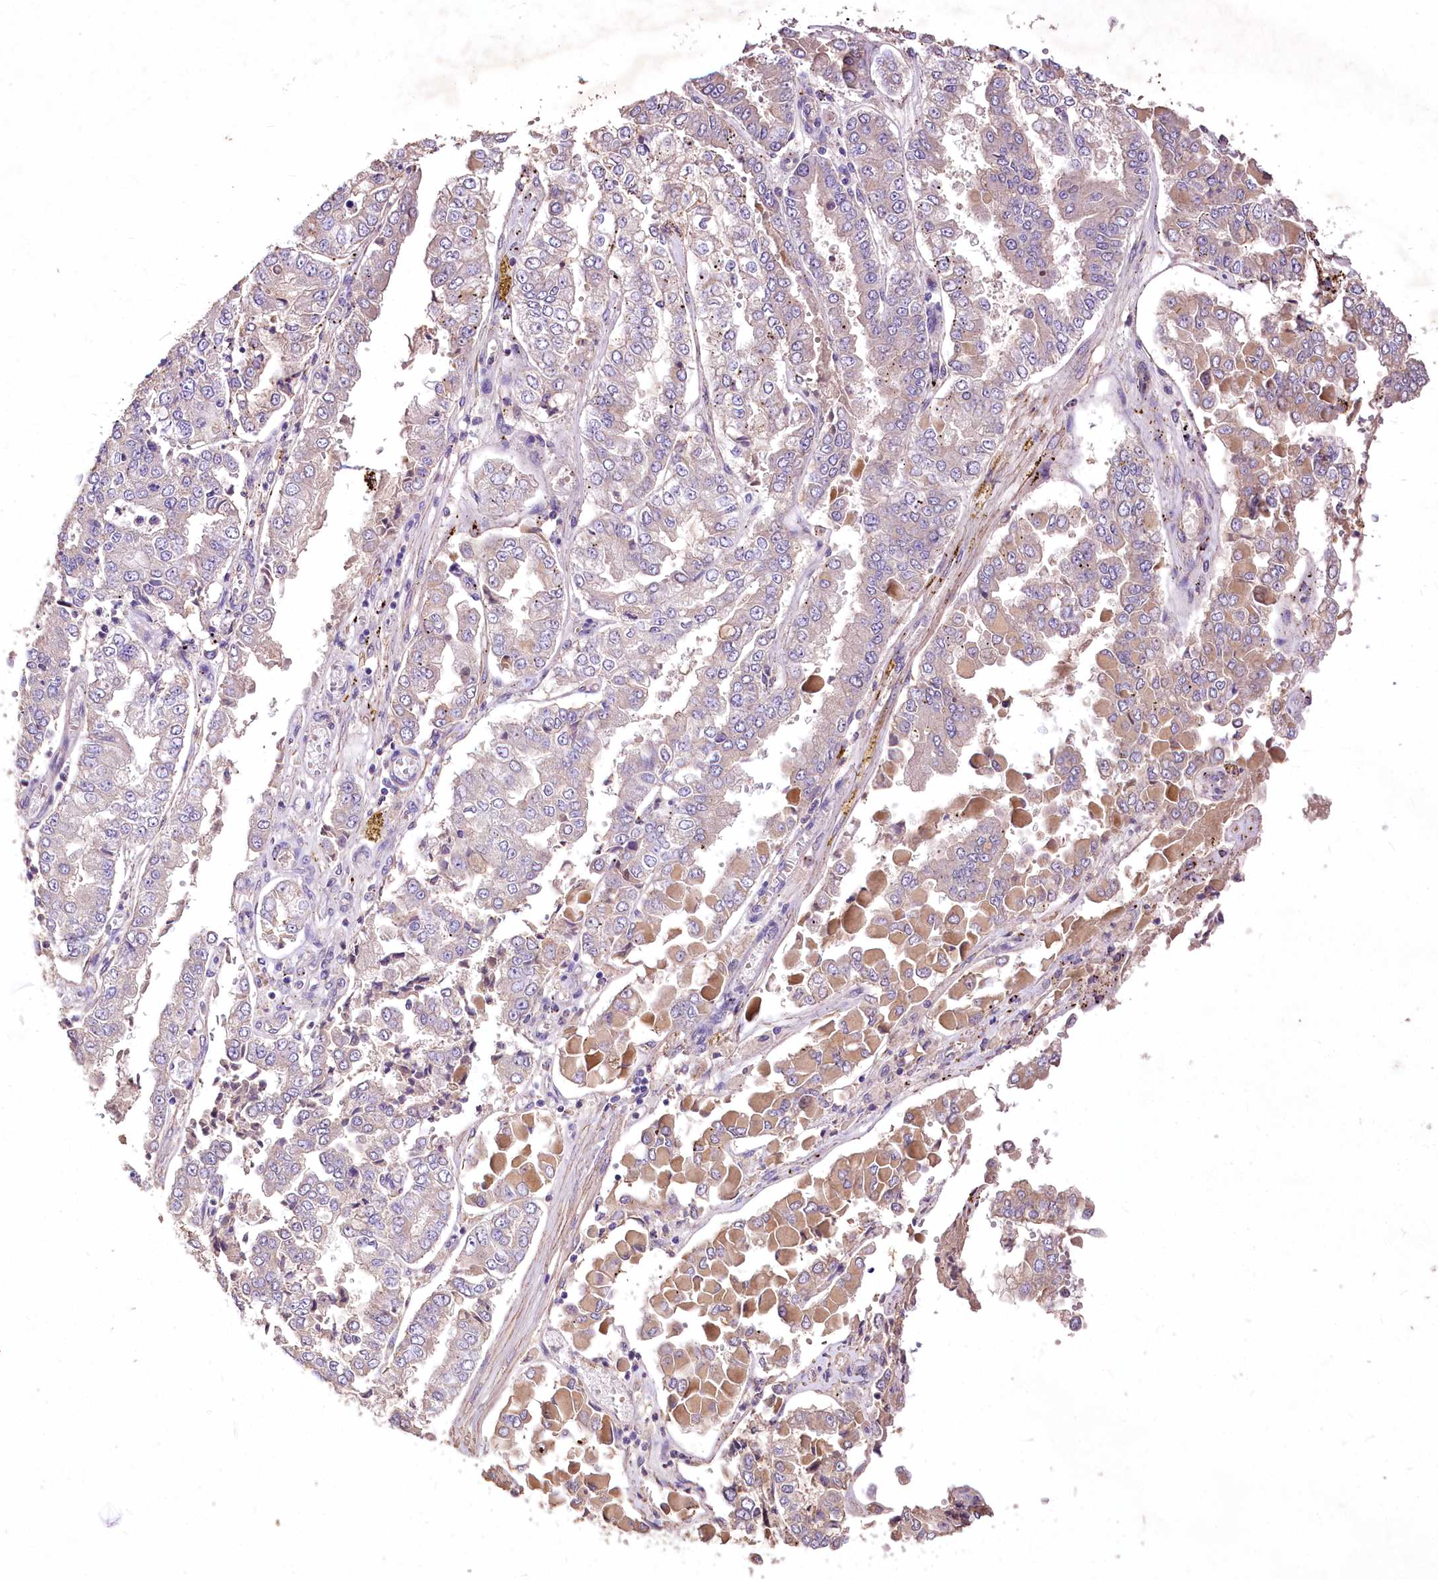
{"staining": {"intensity": "weak", "quantity": "<25%", "location": "cytoplasmic/membranous"}, "tissue": "stomach cancer", "cell_type": "Tumor cells", "image_type": "cancer", "snomed": [{"axis": "morphology", "description": "Adenocarcinoma, NOS"}, {"axis": "topography", "description": "Stomach"}], "caption": "Stomach adenocarcinoma was stained to show a protein in brown. There is no significant staining in tumor cells.", "gene": "PCYOX1L", "patient": {"sex": "male", "age": 76}}